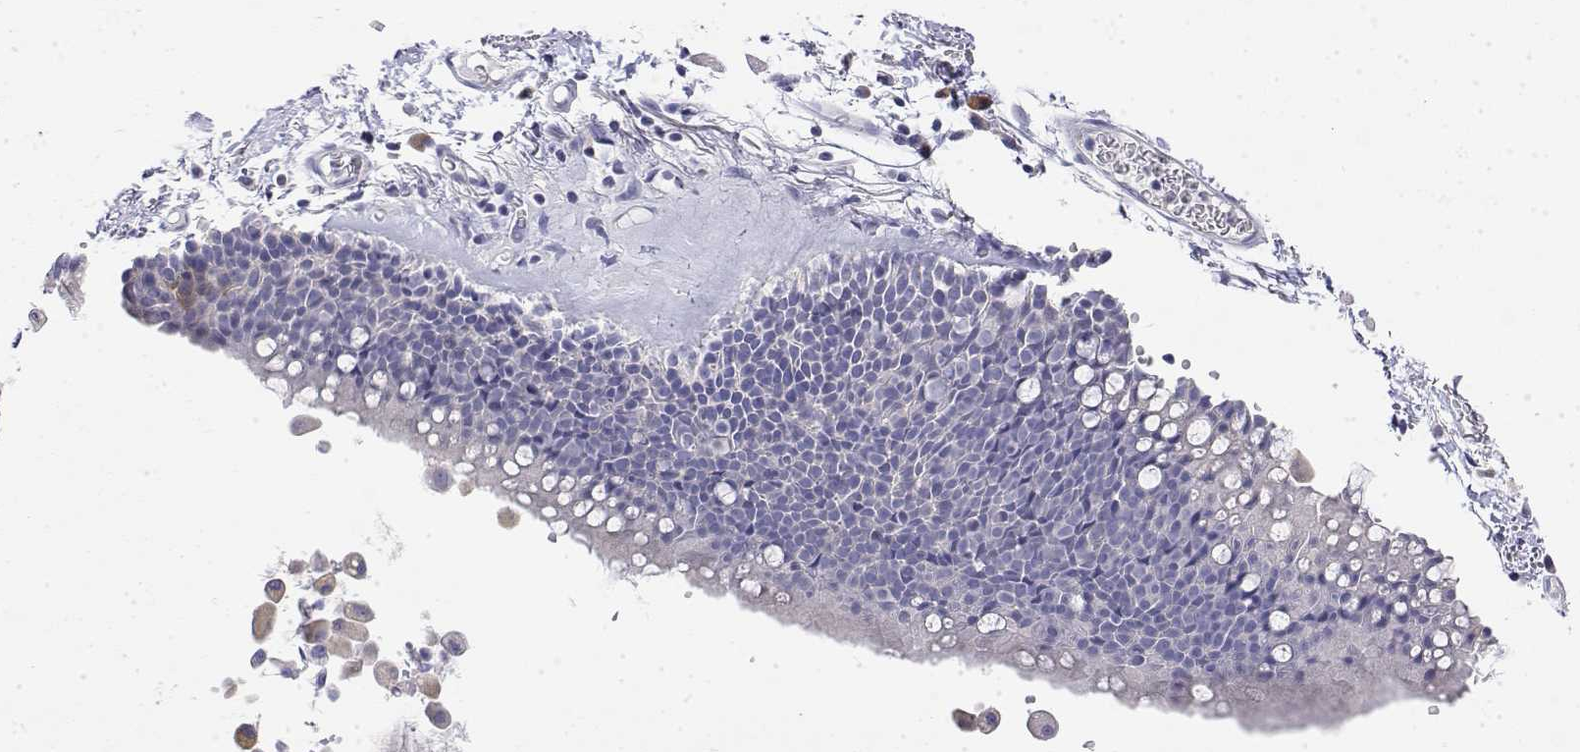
{"staining": {"intensity": "negative", "quantity": "none", "location": "none"}, "tissue": "bronchus", "cell_type": "Respiratory epithelial cells", "image_type": "normal", "snomed": [{"axis": "morphology", "description": "Normal tissue, NOS"}, {"axis": "topography", "description": "Cartilage tissue"}, {"axis": "topography", "description": "Bronchus"}], "caption": "Immunohistochemical staining of normal human bronchus exhibits no significant expression in respiratory epithelial cells. (Brightfield microscopy of DAB immunohistochemistry (IHC) at high magnification).", "gene": "LY6D", "patient": {"sex": "female", "age": 79}}